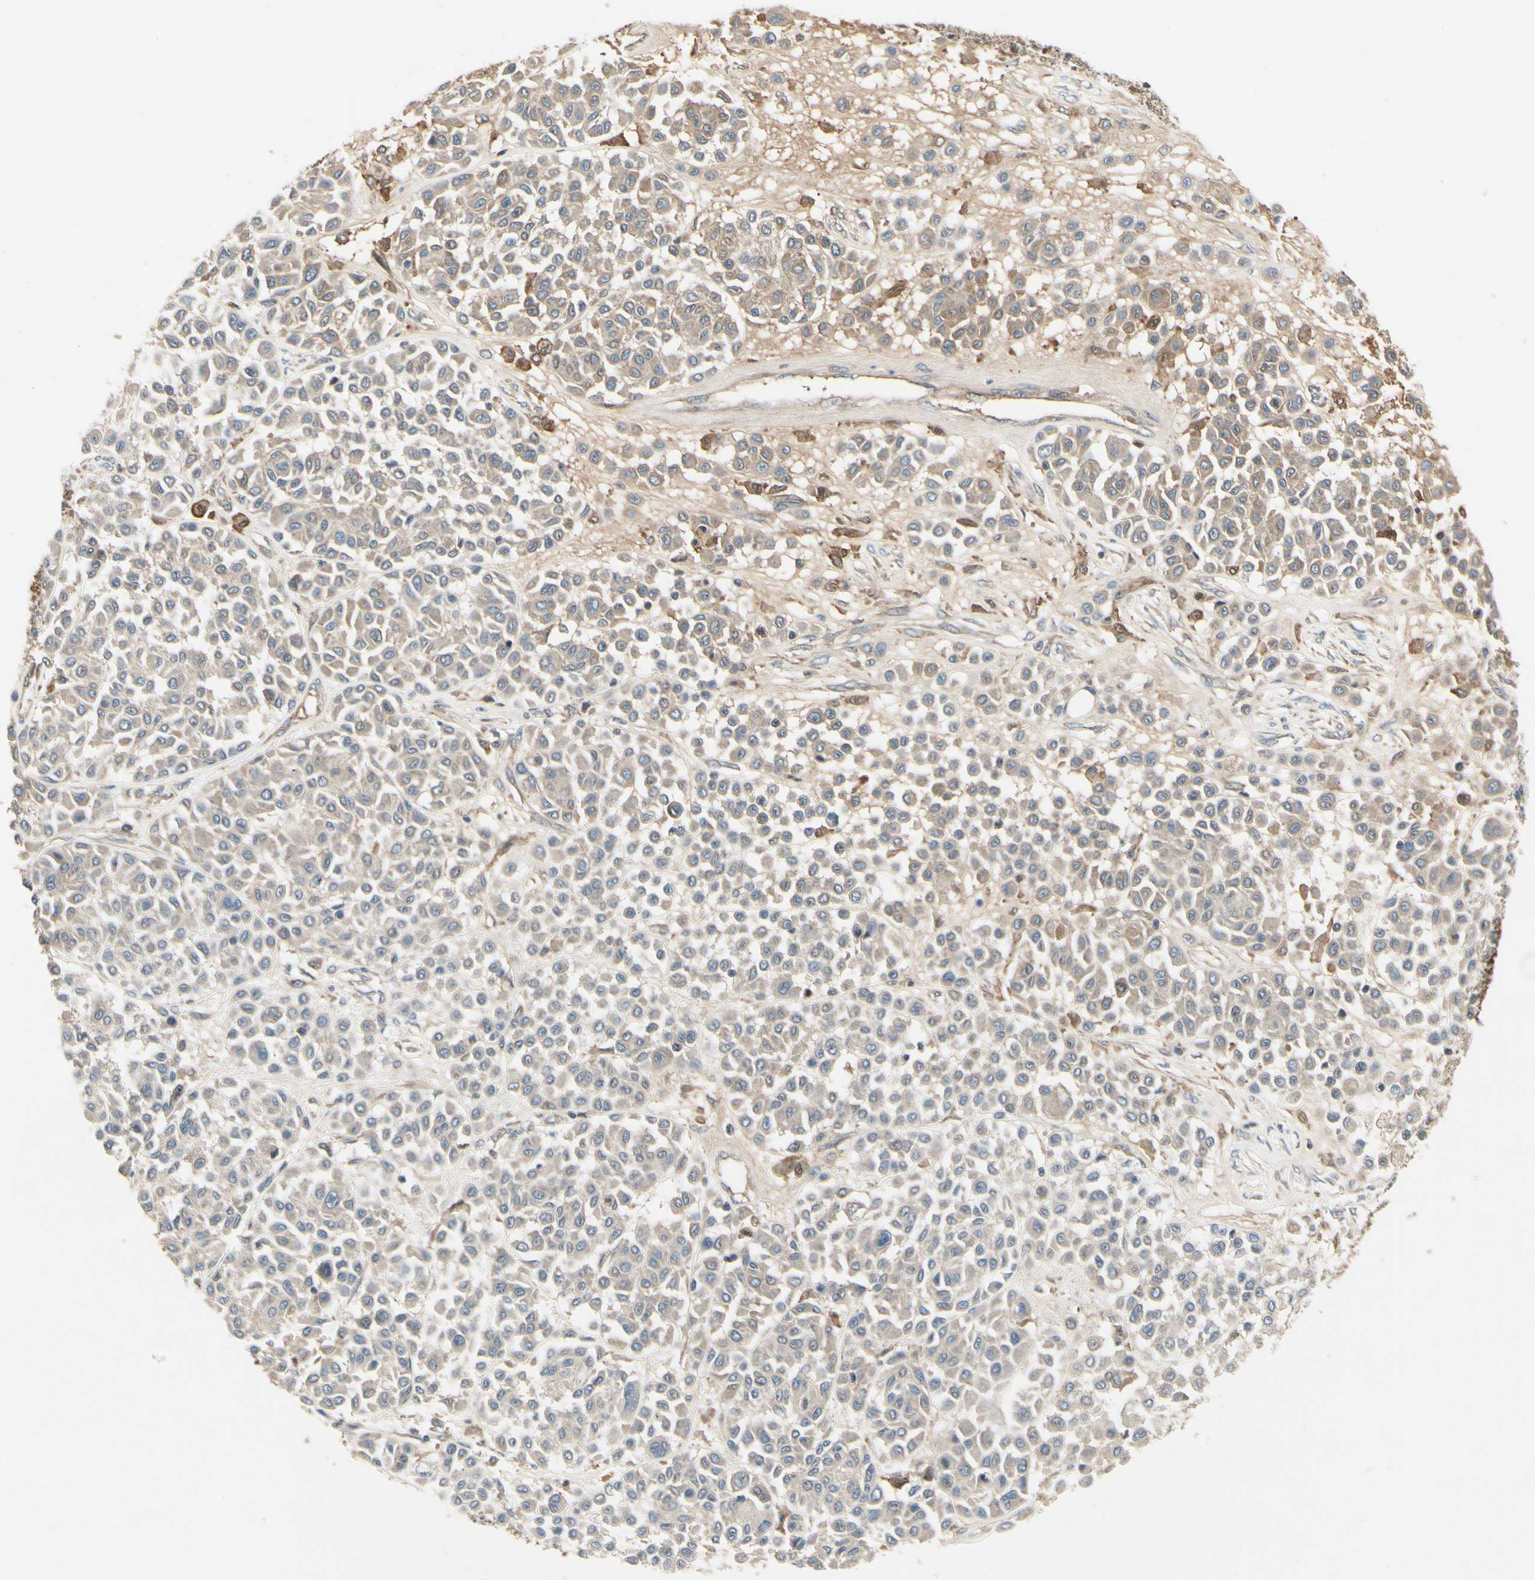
{"staining": {"intensity": "weak", "quantity": ">75%", "location": "cytoplasmic/membranous"}, "tissue": "melanoma", "cell_type": "Tumor cells", "image_type": "cancer", "snomed": [{"axis": "morphology", "description": "Malignant melanoma, Metastatic site"}, {"axis": "topography", "description": "Soft tissue"}], "caption": "A brown stain shows weak cytoplasmic/membranous expression of a protein in human melanoma tumor cells.", "gene": "RNF14", "patient": {"sex": "male", "age": 41}}